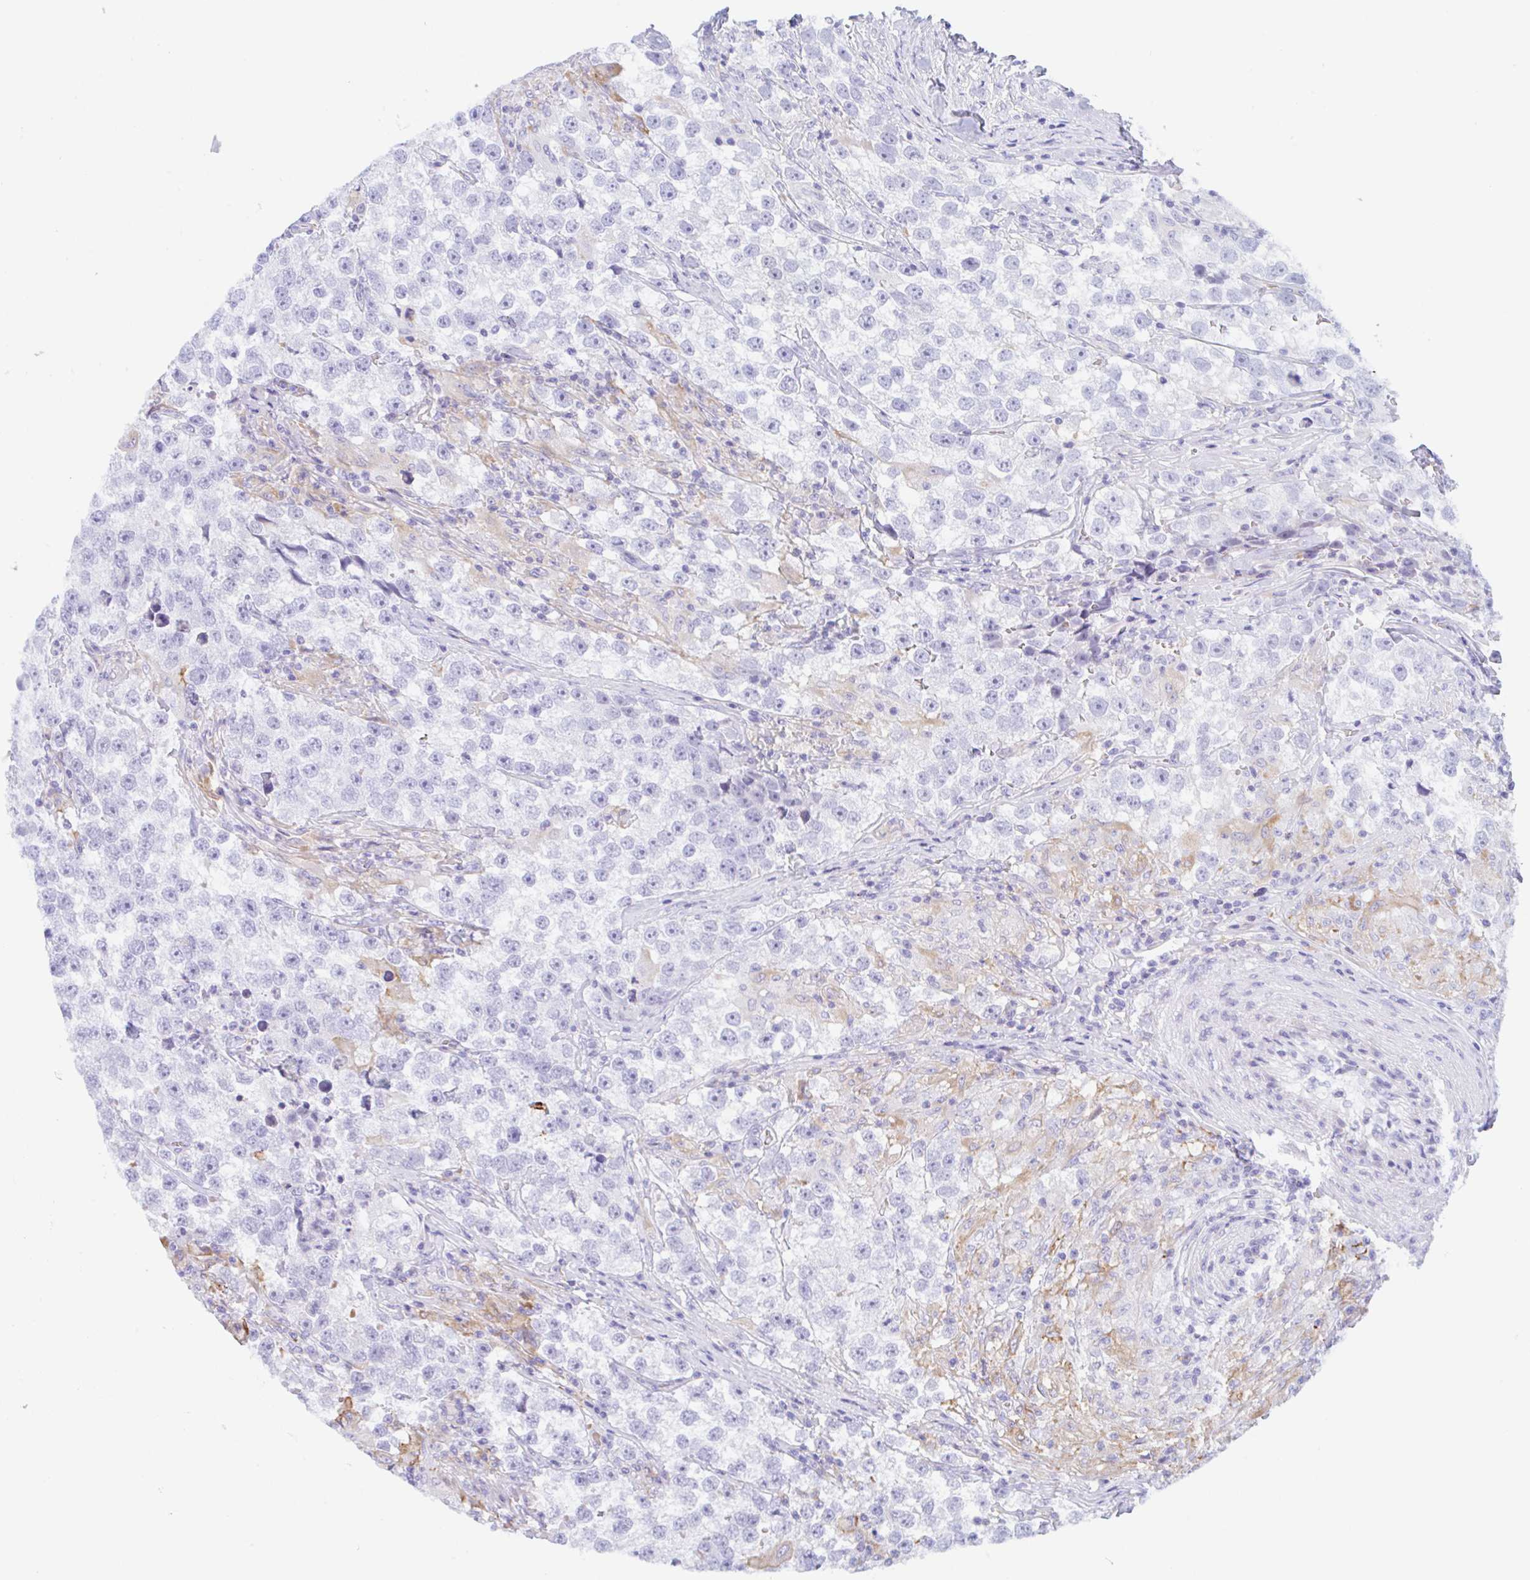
{"staining": {"intensity": "negative", "quantity": "none", "location": "none"}, "tissue": "testis cancer", "cell_type": "Tumor cells", "image_type": "cancer", "snomed": [{"axis": "morphology", "description": "Seminoma, NOS"}, {"axis": "topography", "description": "Testis"}], "caption": "A high-resolution histopathology image shows immunohistochemistry (IHC) staining of testis cancer, which displays no significant staining in tumor cells. (DAB (3,3'-diaminobenzidine) immunohistochemistry (IHC) visualized using brightfield microscopy, high magnification).", "gene": "ANKRD9", "patient": {"sex": "male", "age": 46}}